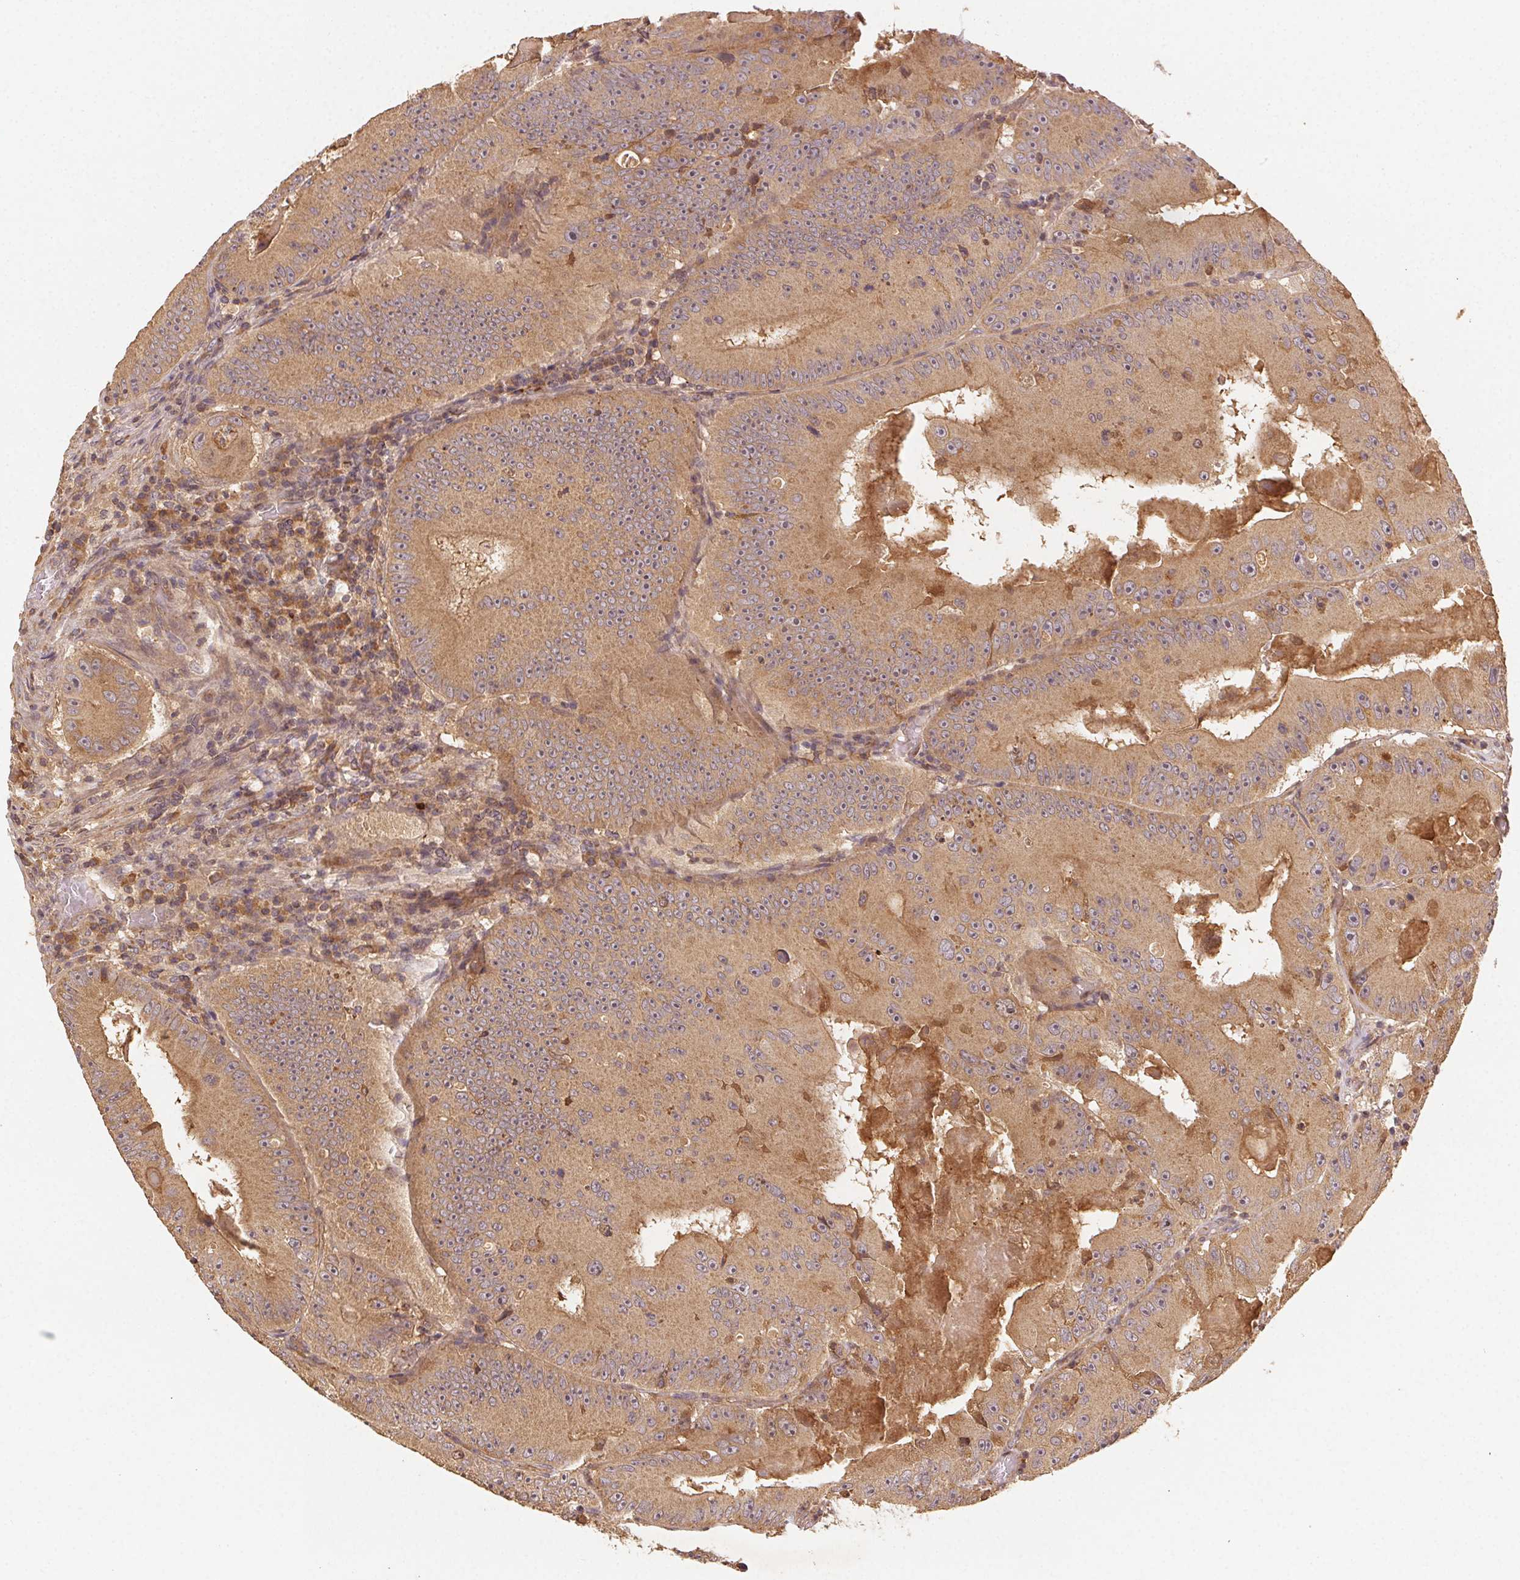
{"staining": {"intensity": "moderate", "quantity": ">75%", "location": "cytoplasmic/membranous"}, "tissue": "colorectal cancer", "cell_type": "Tumor cells", "image_type": "cancer", "snomed": [{"axis": "morphology", "description": "Adenocarcinoma, NOS"}, {"axis": "topography", "description": "Colon"}], "caption": "Colorectal adenocarcinoma stained for a protein (brown) shows moderate cytoplasmic/membranous positive staining in approximately >75% of tumor cells.", "gene": "RALA", "patient": {"sex": "female", "age": 86}}